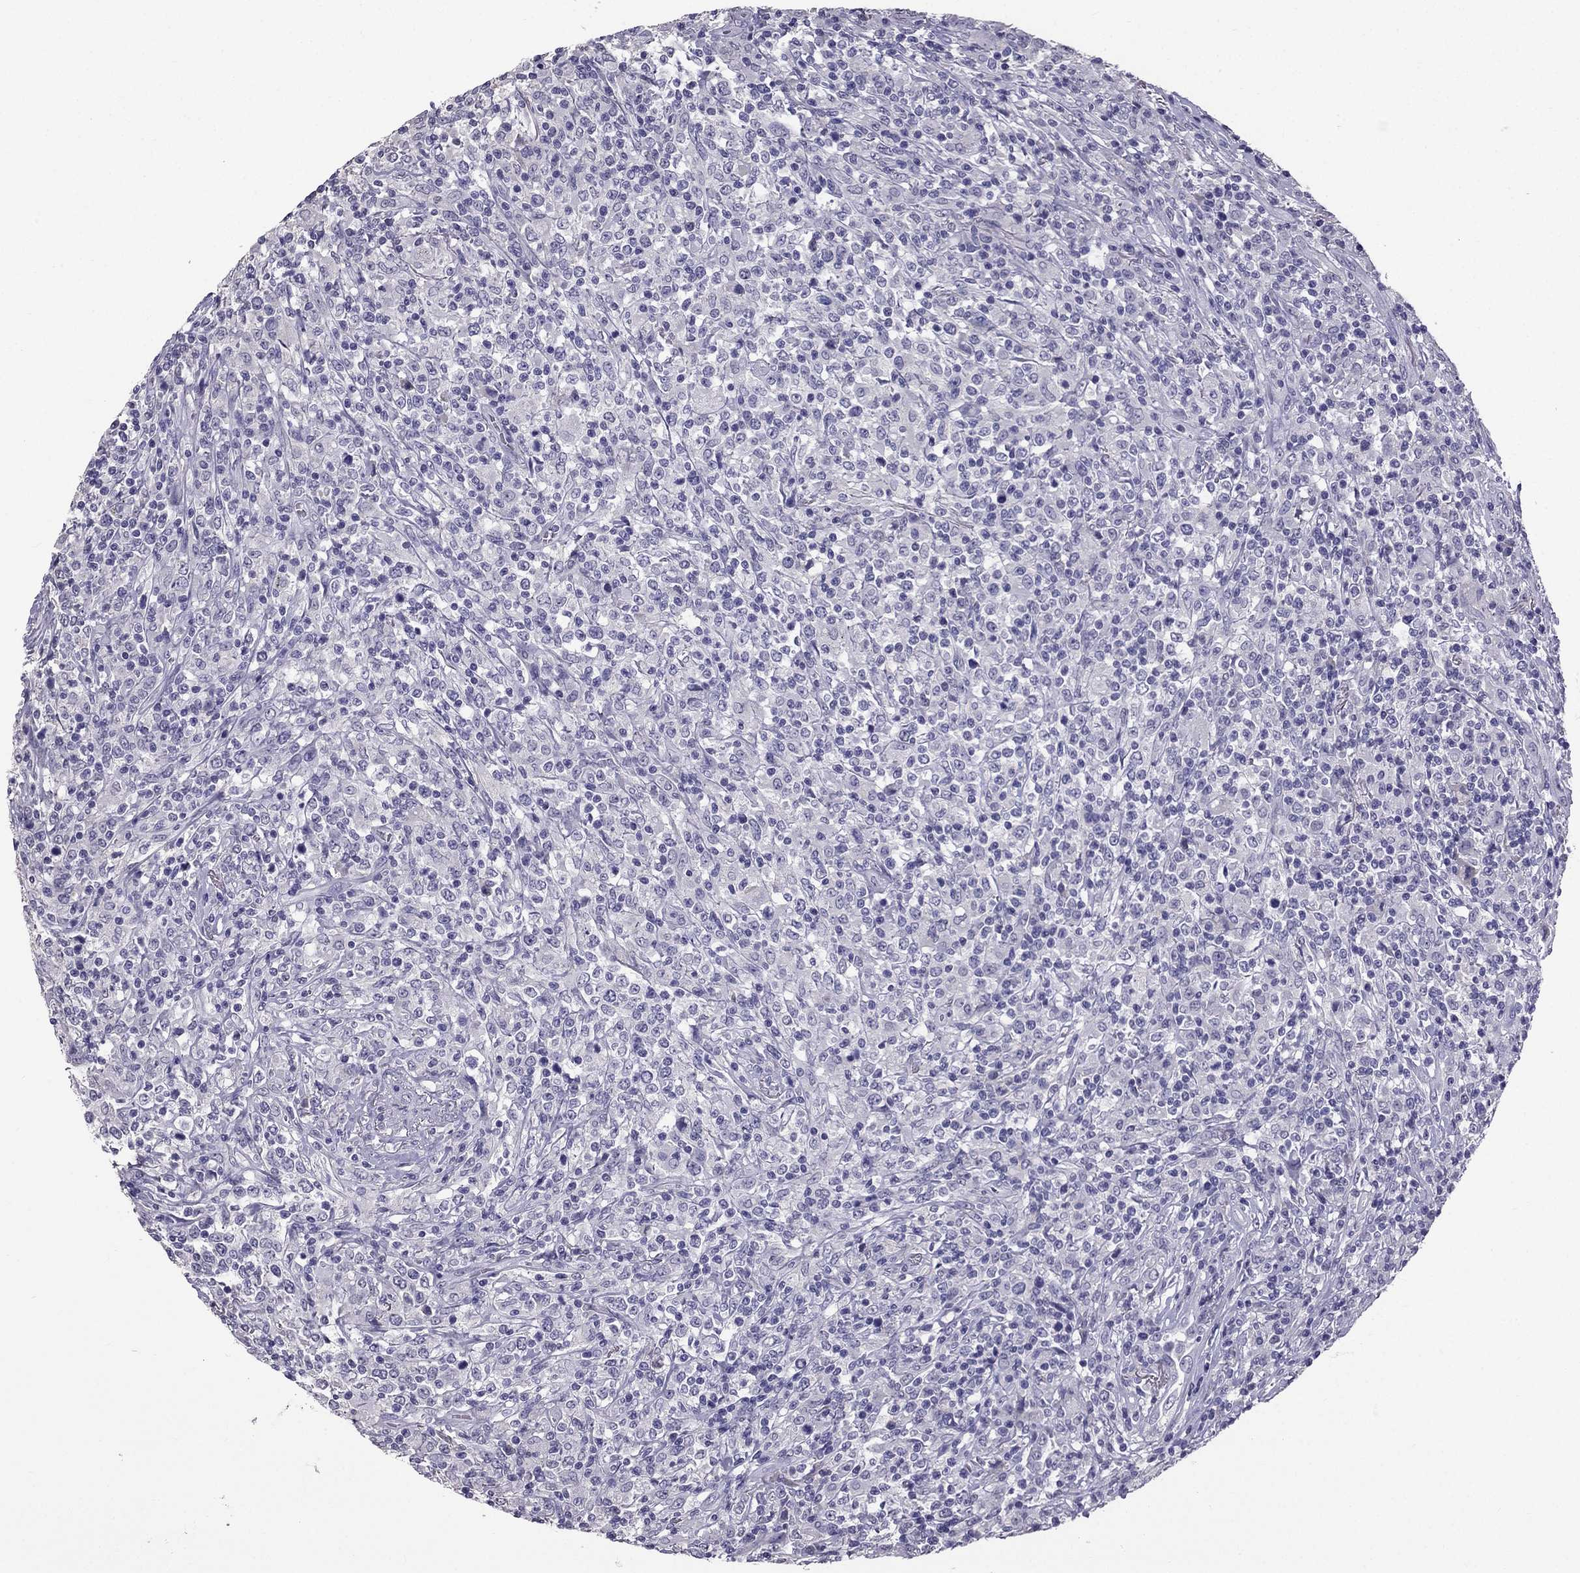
{"staining": {"intensity": "negative", "quantity": "none", "location": "none"}, "tissue": "lymphoma", "cell_type": "Tumor cells", "image_type": "cancer", "snomed": [{"axis": "morphology", "description": "Malignant lymphoma, non-Hodgkin's type, High grade"}, {"axis": "topography", "description": "Lung"}], "caption": "Tumor cells show no significant expression in lymphoma. The staining was performed using DAB to visualize the protein expression in brown, while the nuclei were stained in blue with hematoxylin (Magnification: 20x).", "gene": "SCG5", "patient": {"sex": "male", "age": 79}}